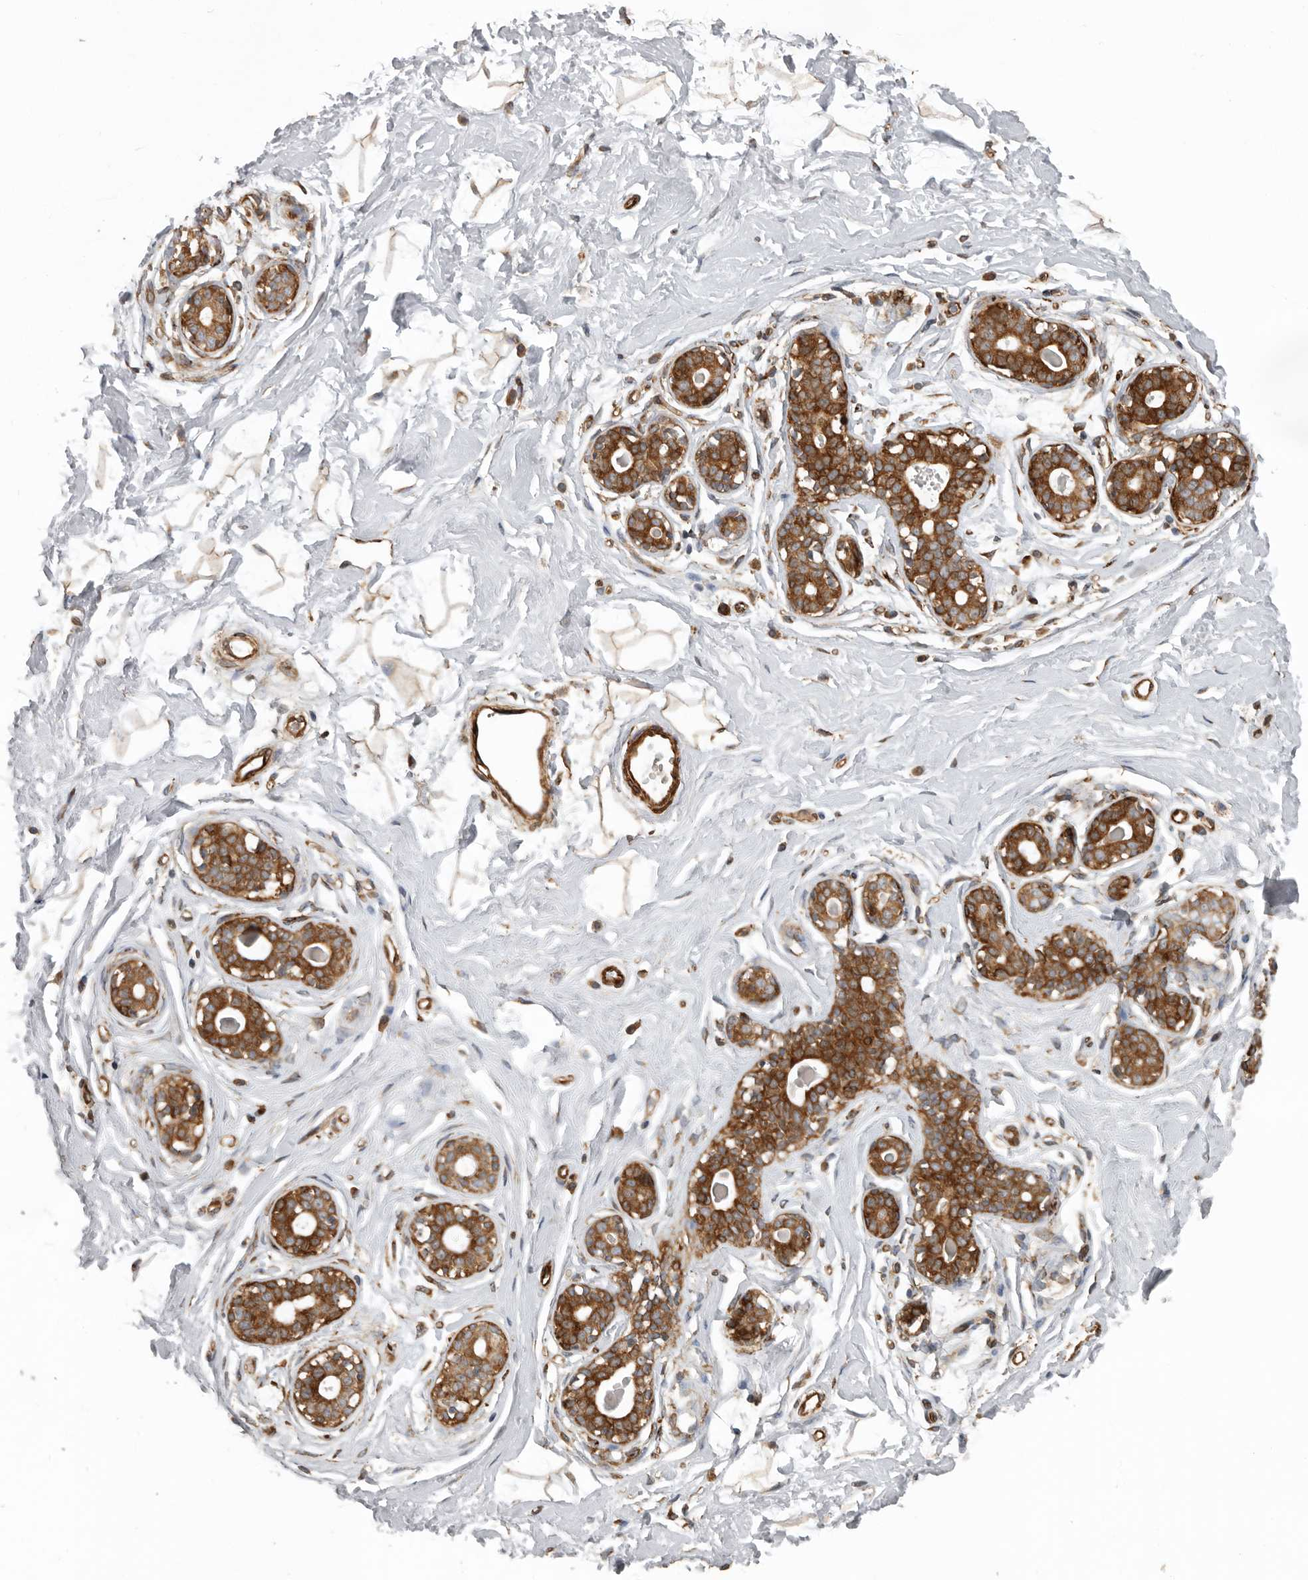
{"staining": {"intensity": "negative", "quantity": "none", "location": "none"}, "tissue": "breast", "cell_type": "Adipocytes", "image_type": "normal", "snomed": [{"axis": "morphology", "description": "Normal tissue, NOS"}, {"axis": "morphology", "description": "Adenoma, NOS"}, {"axis": "topography", "description": "Breast"}], "caption": "Immunohistochemistry (IHC) image of unremarkable human breast stained for a protein (brown), which exhibits no positivity in adipocytes.", "gene": "CEP350", "patient": {"sex": "female", "age": 23}}